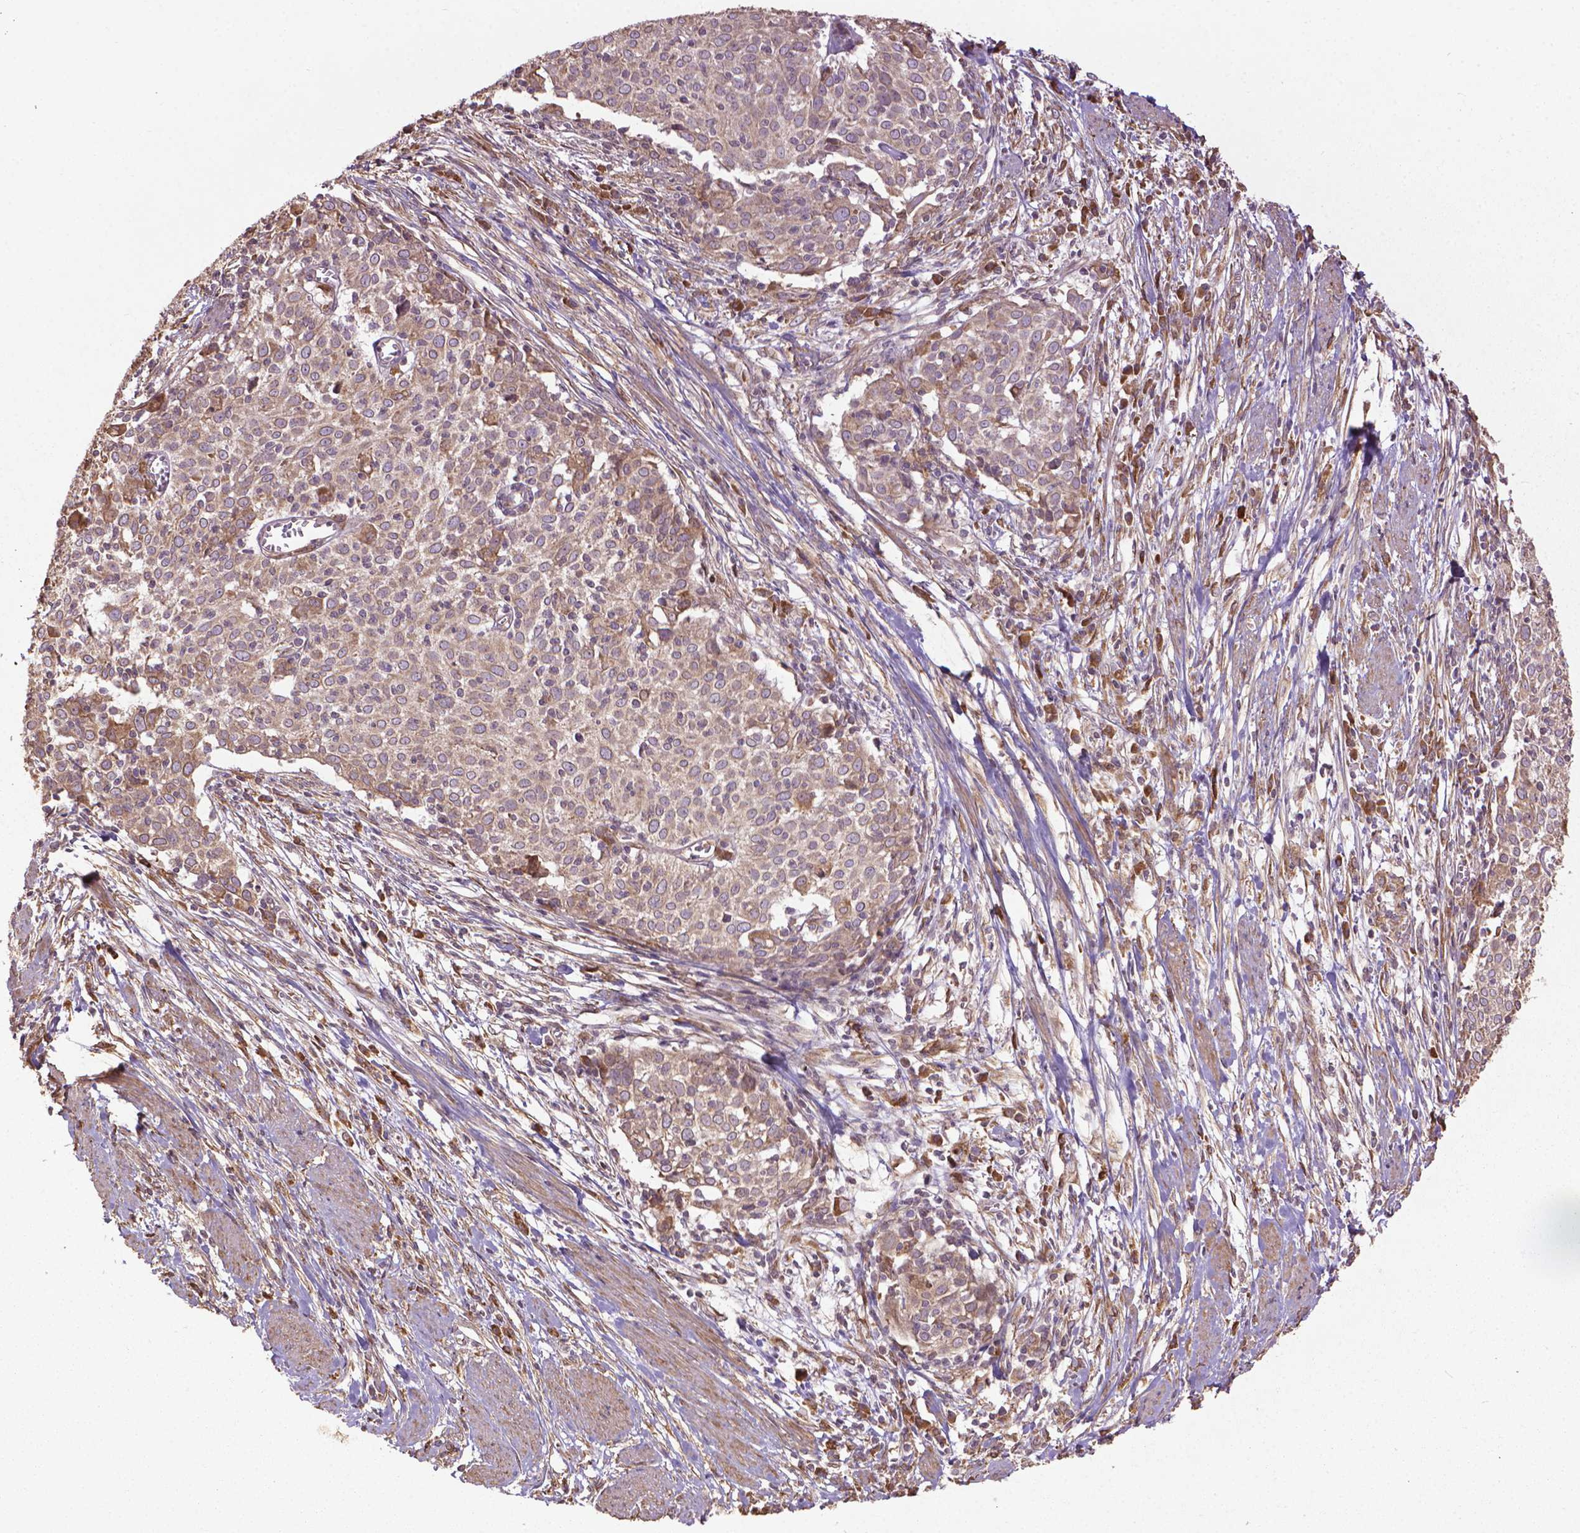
{"staining": {"intensity": "weak", "quantity": ">75%", "location": "cytoplasmic/membranous"}, "tissue": "cervical cancer", "cell_type": "Tumor cells", "image_type": "cancer", "snomed": [{"axis": "morphology", "description": "Squamous cell carcinoma, NOS"}, {"axis": "topography", "description": "Cervix"}], "caption": "This is a micrograph of immunohistochemistry (IHC) staining of squamous cell carcinoma (cervical), which shows weak expression in the cytoplasmic/membranous of tumor cells.", "gene": "GAS1", "patient": {"sex": "female", "age": 39}}